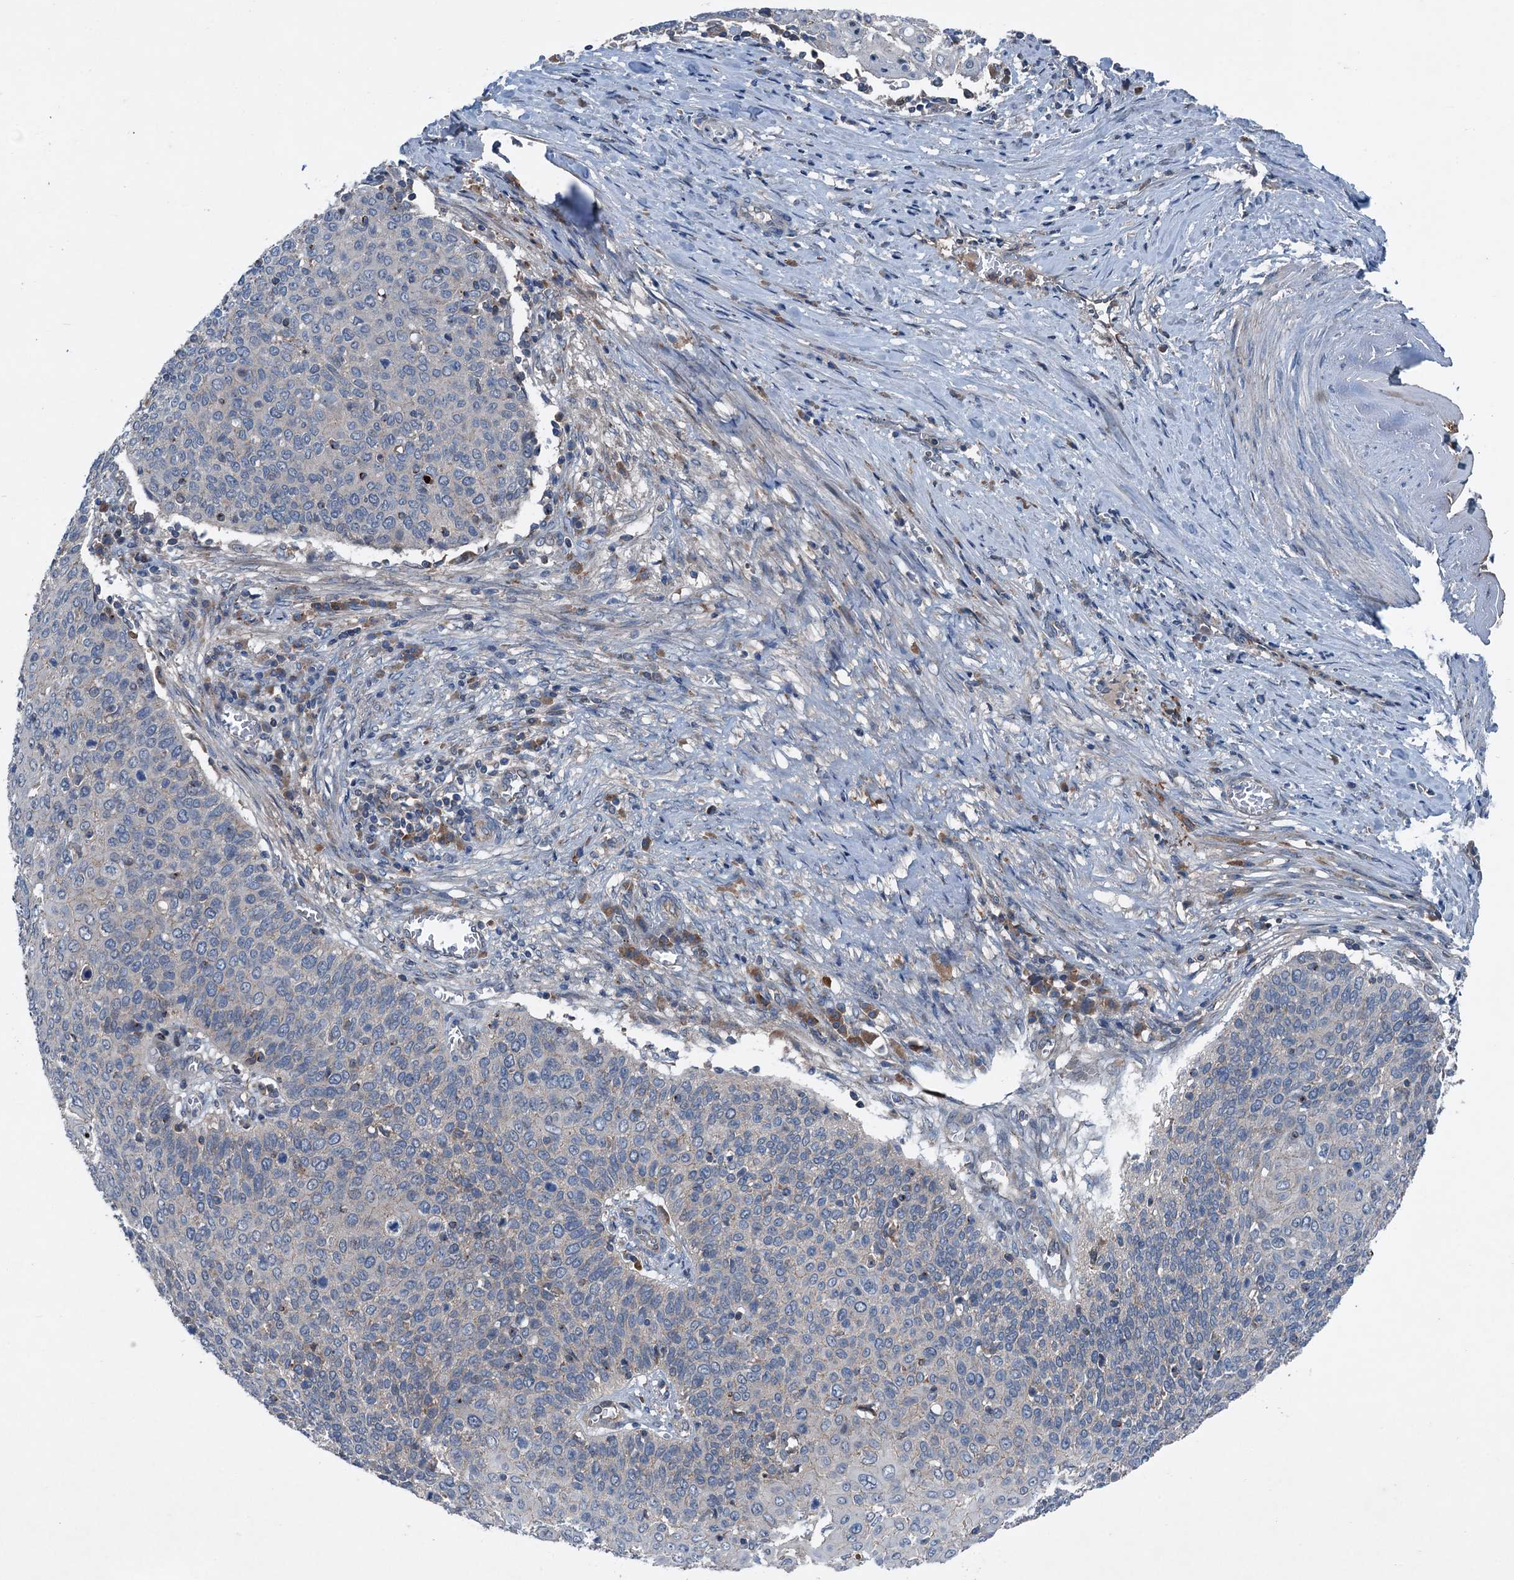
{"staining": {"intensity": "negative", "quantity": "none", "location": "none"}, "tissue": "cervical cancer", "cell_type": "Tumor cells", "image_type": "cancer", "snomed": [{"axis": "morphology", "description": "Squamous cell carcinoma, NOS"}, {"axis": "topography", "description": "Cervix"}], "caption": "Immunohistochemistry (IHC) micrograph of cervical squamous cell carcinoma stained for a protein (brown), which reveals no expression in tumor cells.", "gene": "SLC2A10", "patient": {"sex": "female", "age": 39}}